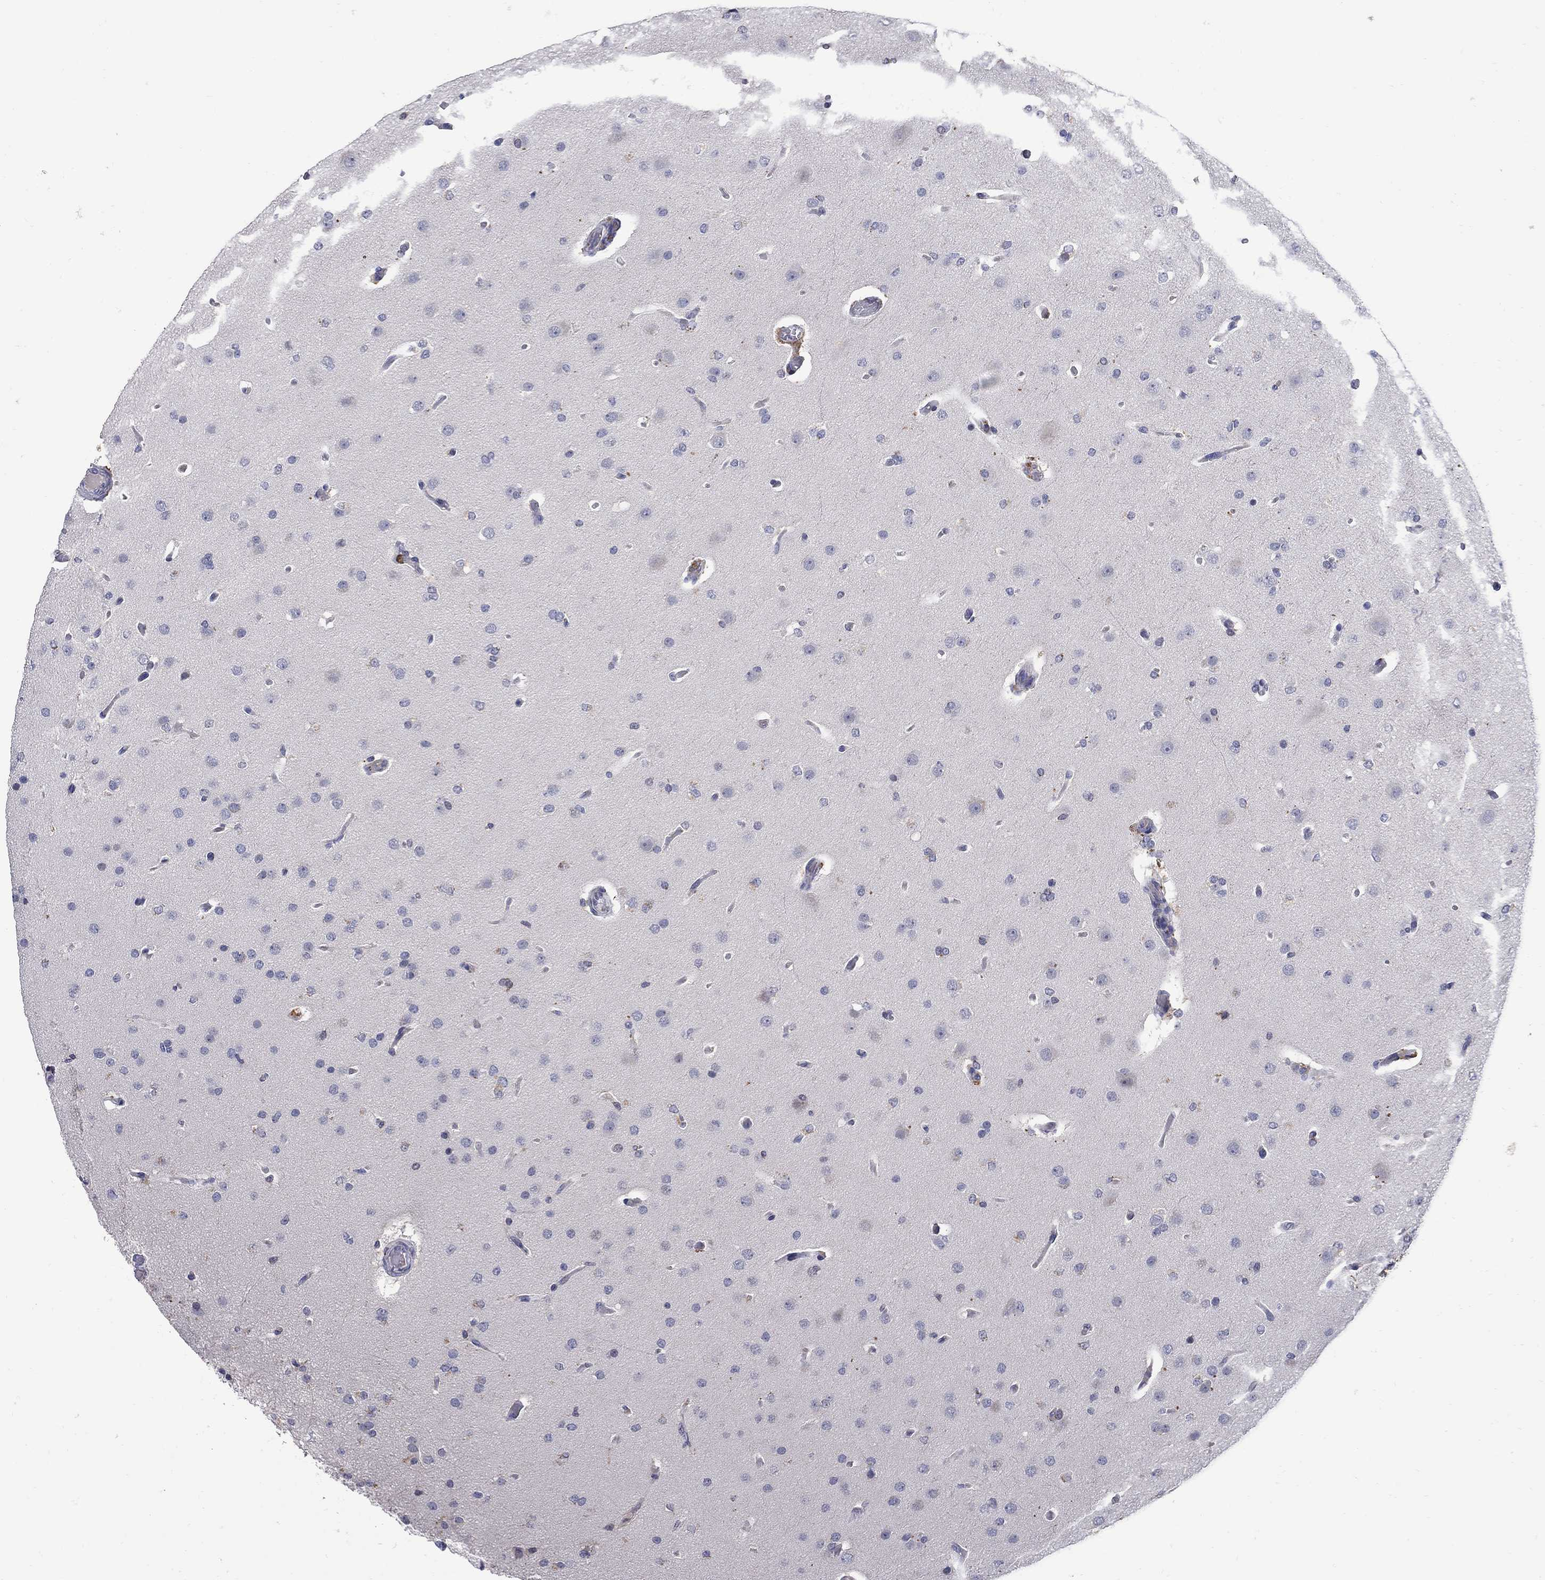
{"staining": {"intensity": "negative", "quantity": "none", "location": "none"}, "tissue": "glioma", "cell_type": "Tumor cells", "image_type": "cancer", "snomed": [{"axis": "morphology", "description": "Glioma, malignant, Low grade"}, {"axis": "topography", "description": "Brain"}], "caption": "Immunohistochemistry (IHC) histopathology image of human glioma stained for a protein (brown), which reveals no expression in tumor cells.", "gene": "CETN1", "patient": {"sex": "male", "age": 41}}